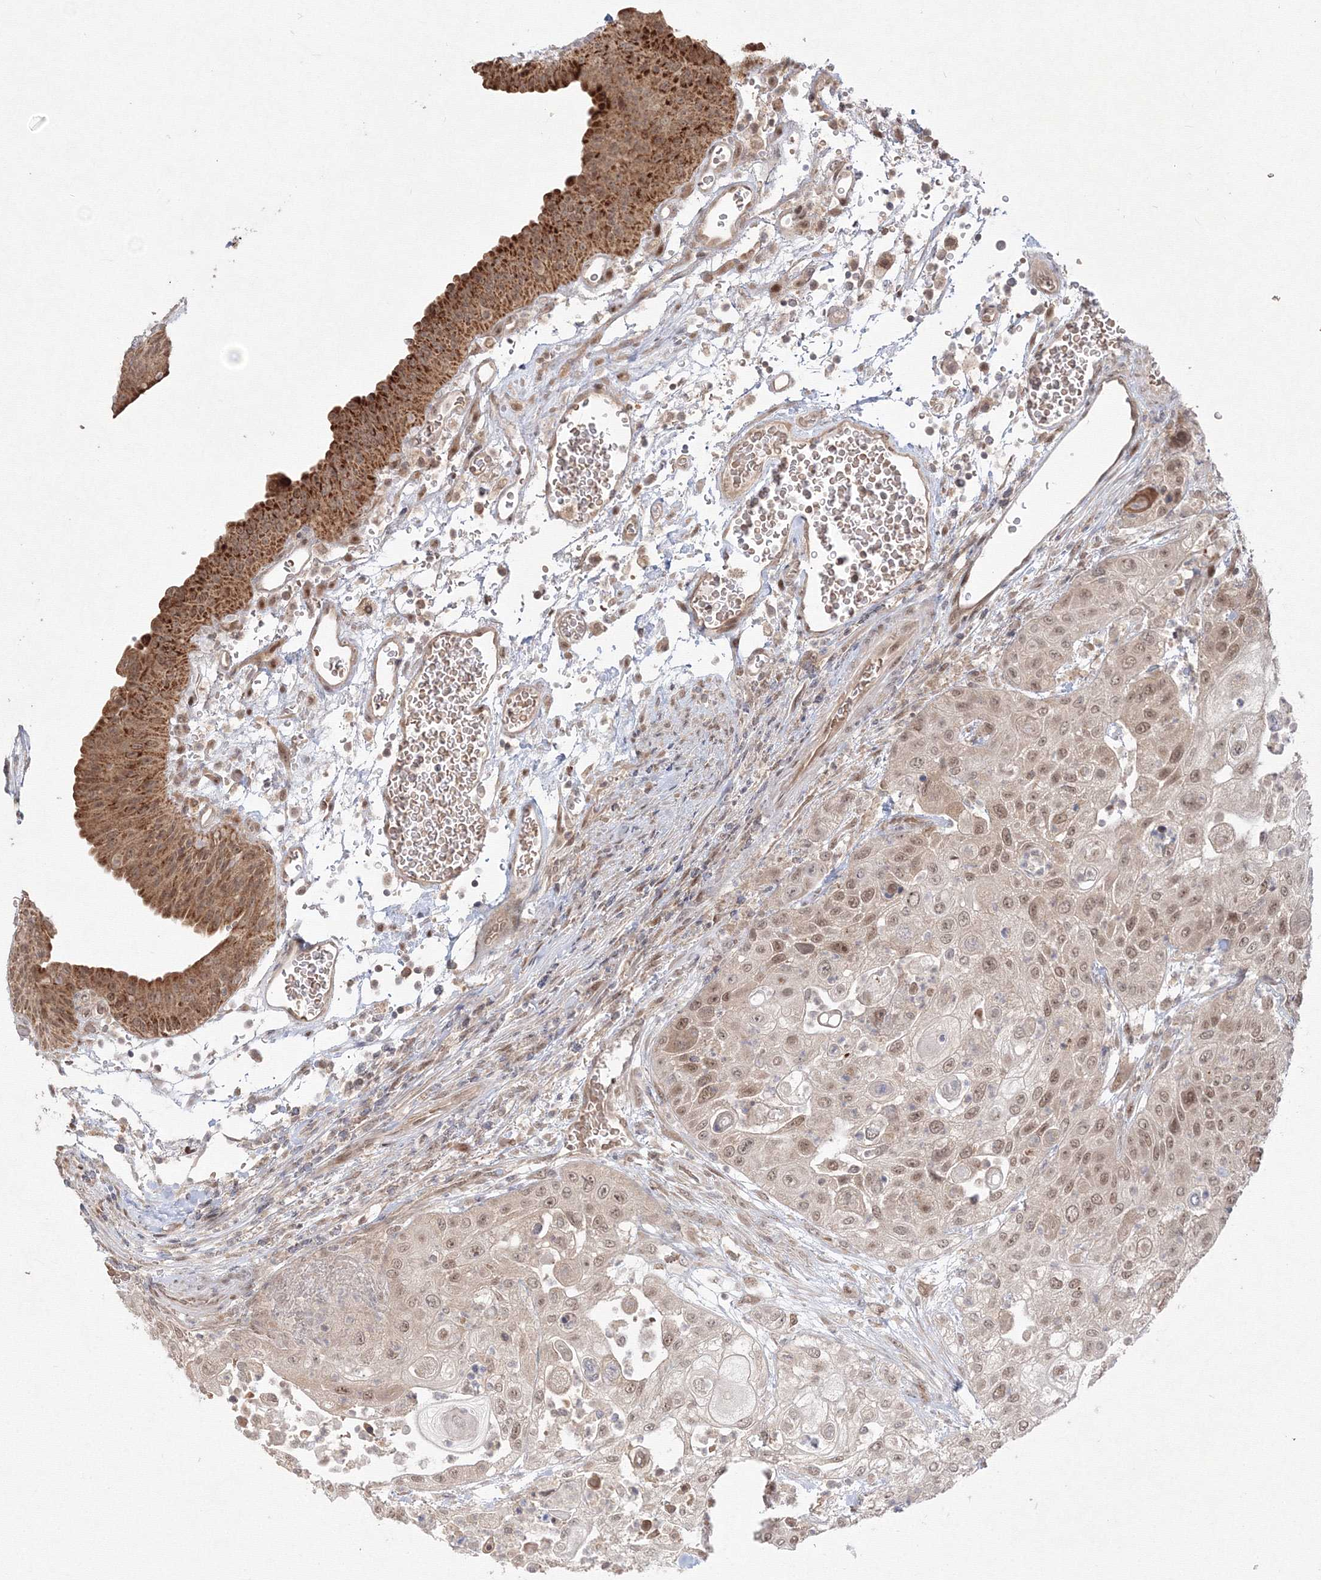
{"staining": {"intensity": "moderate", "quantity": ">75%", "location": "nuclear"}, "tissue": "urothelial cancer", "cell_type": "Tumor cells", "image_type": "cancer", "snomed": [{"axis": "morphology", "description": "Urothelial carcinoma, High grade"}, {"axis": "topography", "description": "Urinary bladder"}], "caption": "Urothelial cancer was stained to show a protein in brown. There is medium levels of moderate nuclear positivity in about >75% of tumor cells.", "gene": "COPS4", "patient": {"sex": "female", "age": 79}}